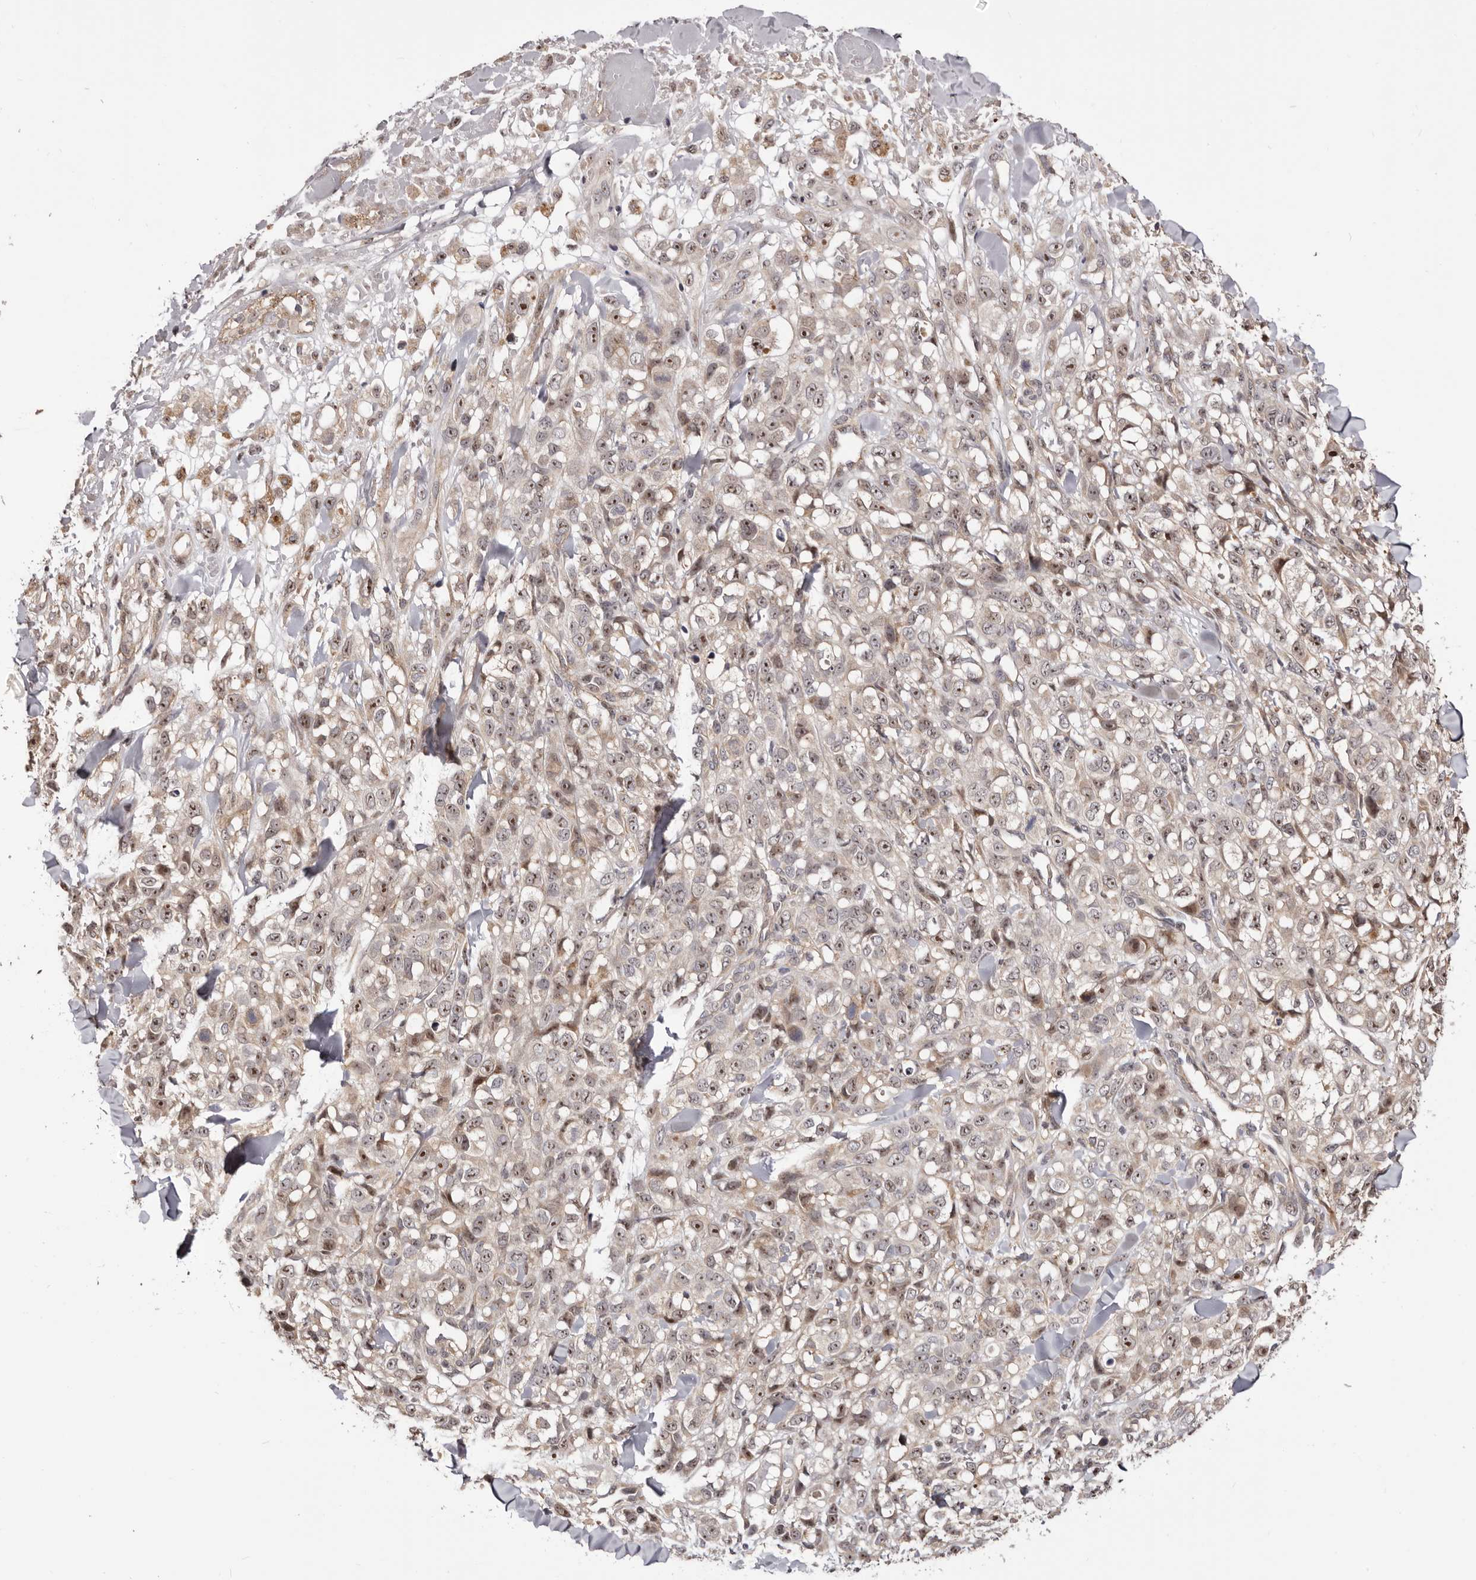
{"staining": {"intensity": "moderate", "quantity": "25%-75%", "location": "cytoplasmic/membranous,nuclear"}, "tissue": "melanoma", "cell_type": "Tumor cells", "image_type": "cancer", "snomed": [{"axis": "morphology", "description": "Malignant melanoma, Metastatic site"}, {"axis": "topography", "description": "Skin"}], "caption": "This photomicrograph demonstrates immunohistochemistry staining of malignant melanoma (metastatic site), with medium moderate cytoplasmic/membranous and nuclear staining in approximately 25%-75% of tumor cells.", "gene": "NOL12", "patient": {"sex": "female", "age": 72}}